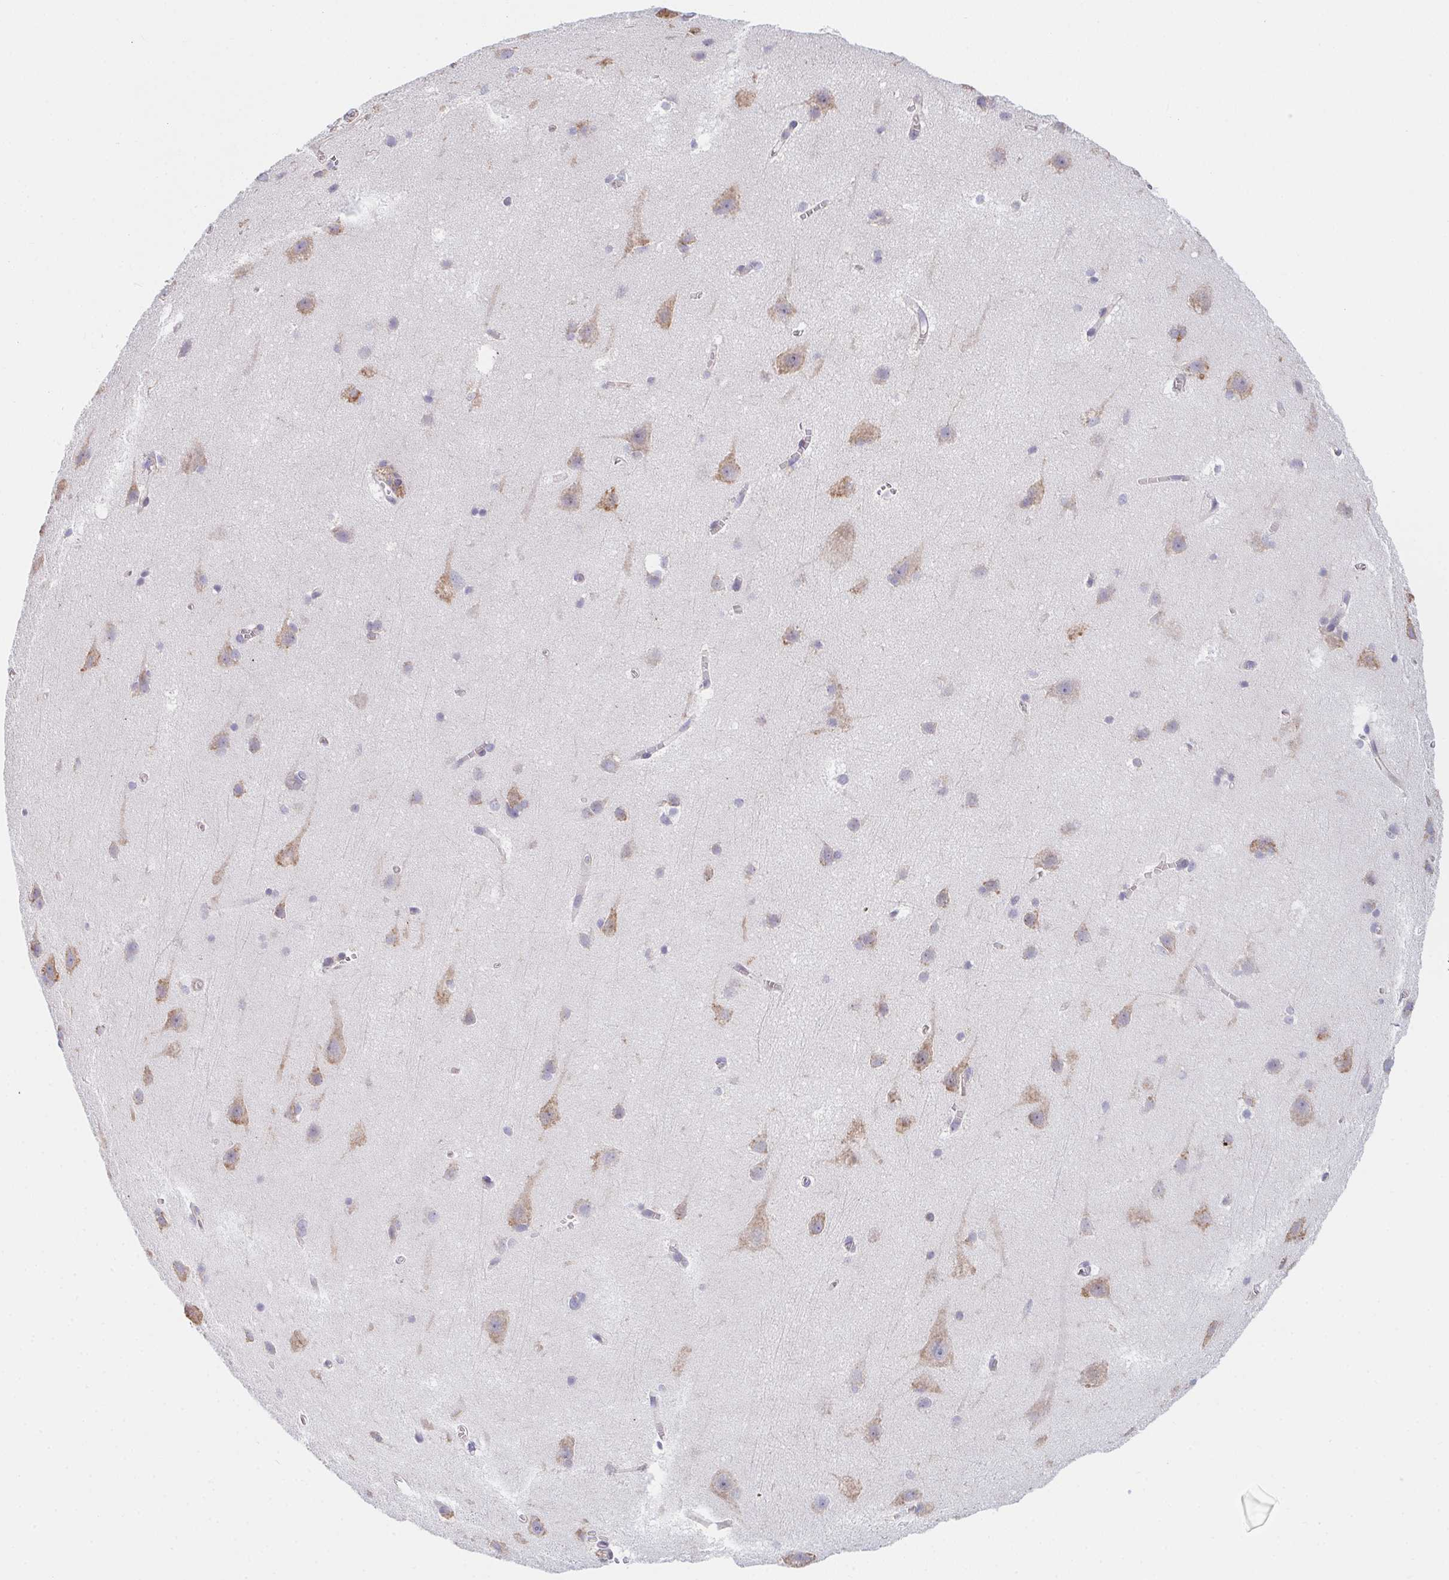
{"staining": {"intensity": "weak", "quantity": "<25%", "location": "cytoplasmic/membranous"}, "tissue": "cerebral cortex", "cell_type": "Endothelial cells", "image_type": "normal", "snomed": [{"axis": "morphology", "description": "Normal tissue, NOS"}, {"axis": "topography", "description": "Cerebral cortex"}], "caption": "IHC histopathology image of unremarkable cerebral cortex: human cerebral cortex stained with DAB reveals no significant protein positivity in endothelial cells.", "gene": "ADAM8", "patient": {"sex": "male", "age": 37}}